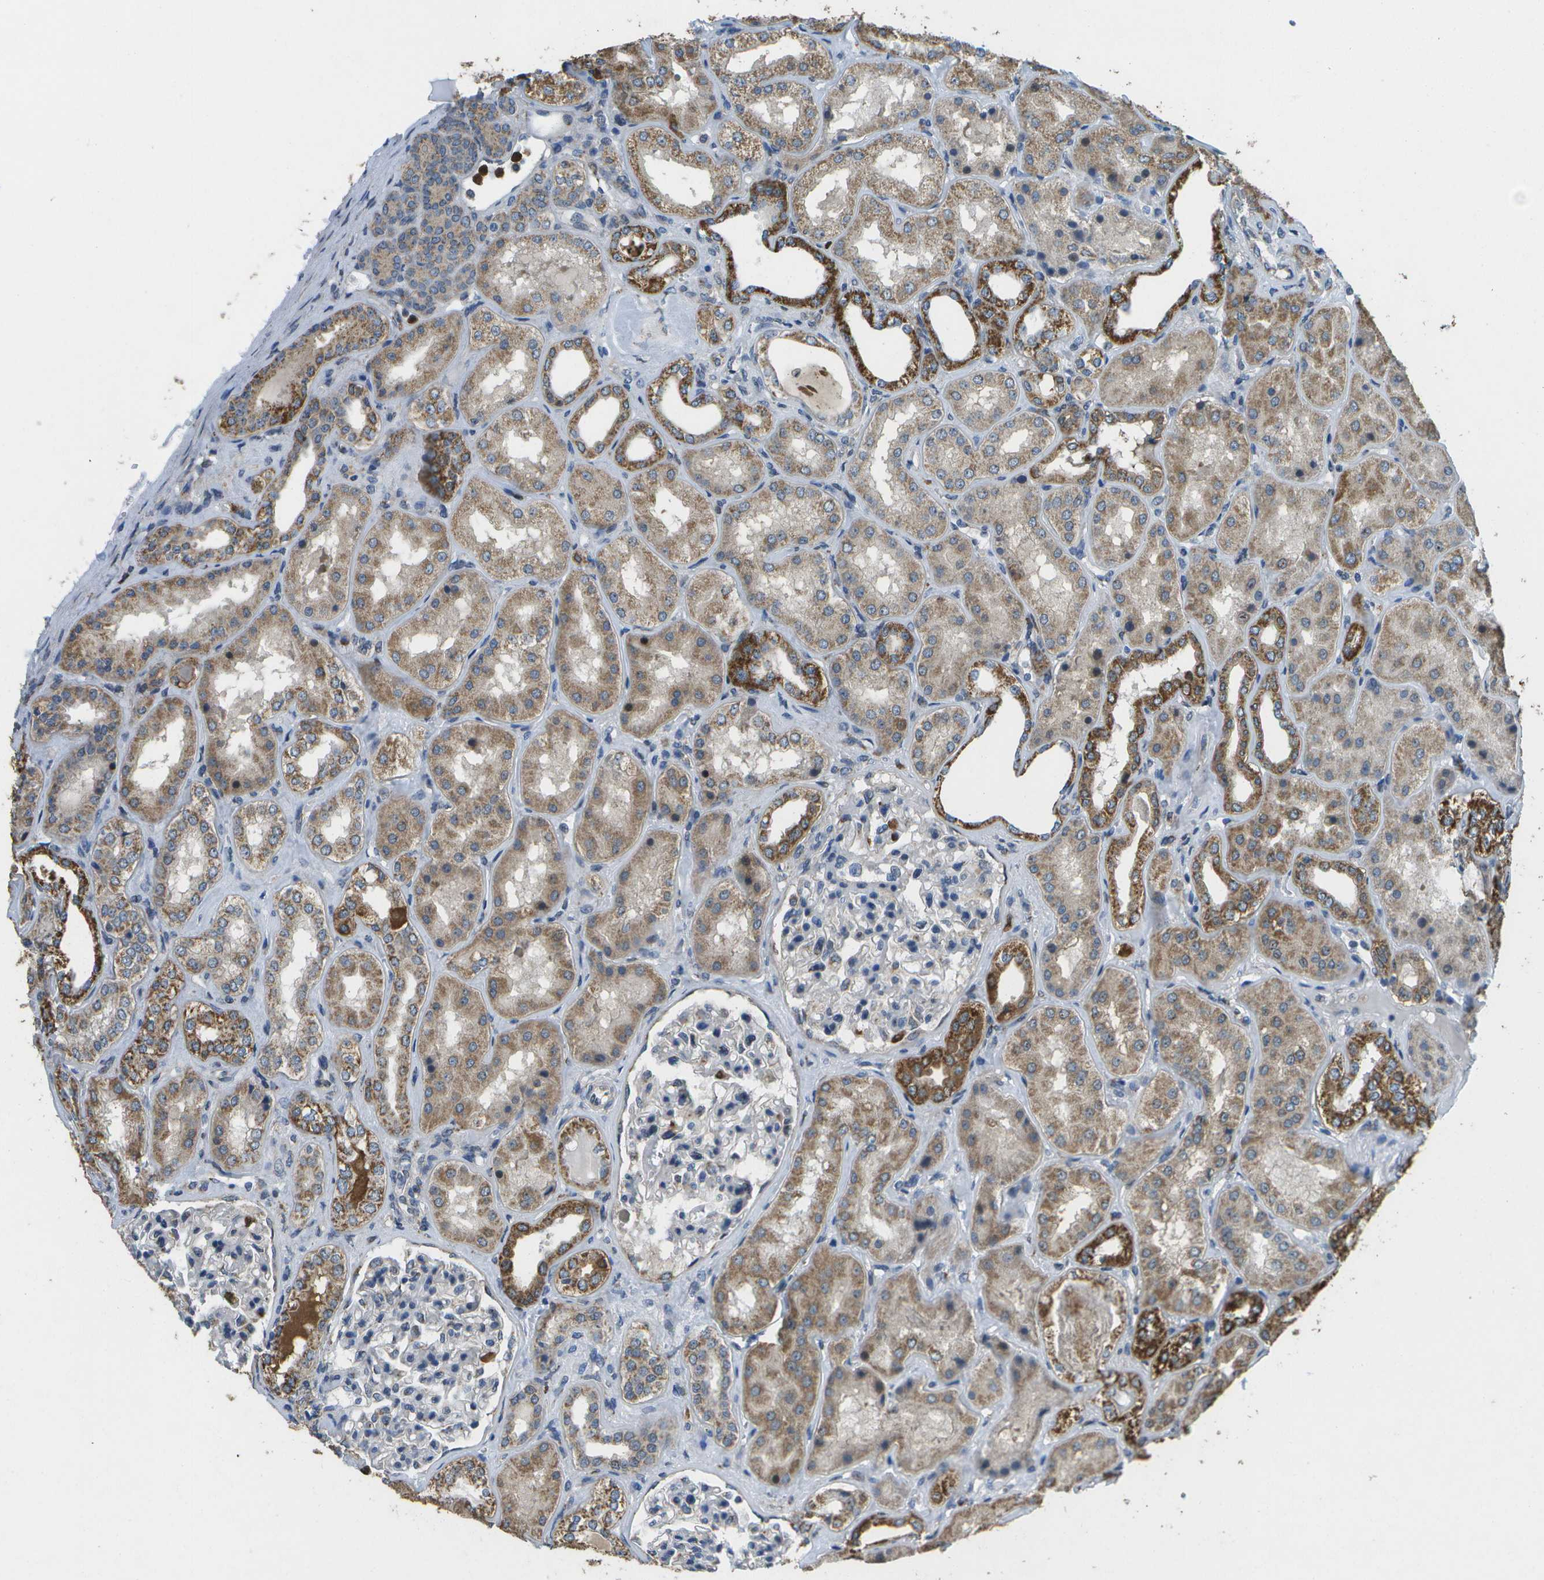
{"staining": {"intensity": "moderate", "quantity": "<25%", "location": "cytoplasmic/membranous"}, "tissue": "kidney", "cell_type": "Cells in glomeruli", "image_type": "normal", "snomed": [{"axis": "morphology", "description": "Normal tissue, NOS"}, {"axis": "topography", "description": "Kidney"}], "caption": "High-magnification brightfield microscopy of normal kidney stained with DAB (3,3'-diaminobenzidine) (brown) and counterstained with hematoxylin (blue). cells in glomeruli exhibit moderate cytoplasmic/membranous expression is identified in approximately<25% of cells. (IHC, brightfield microscopy, high magnification).", "gene": "GALNT15", "patient": {"sex": "female", "age": 56}}